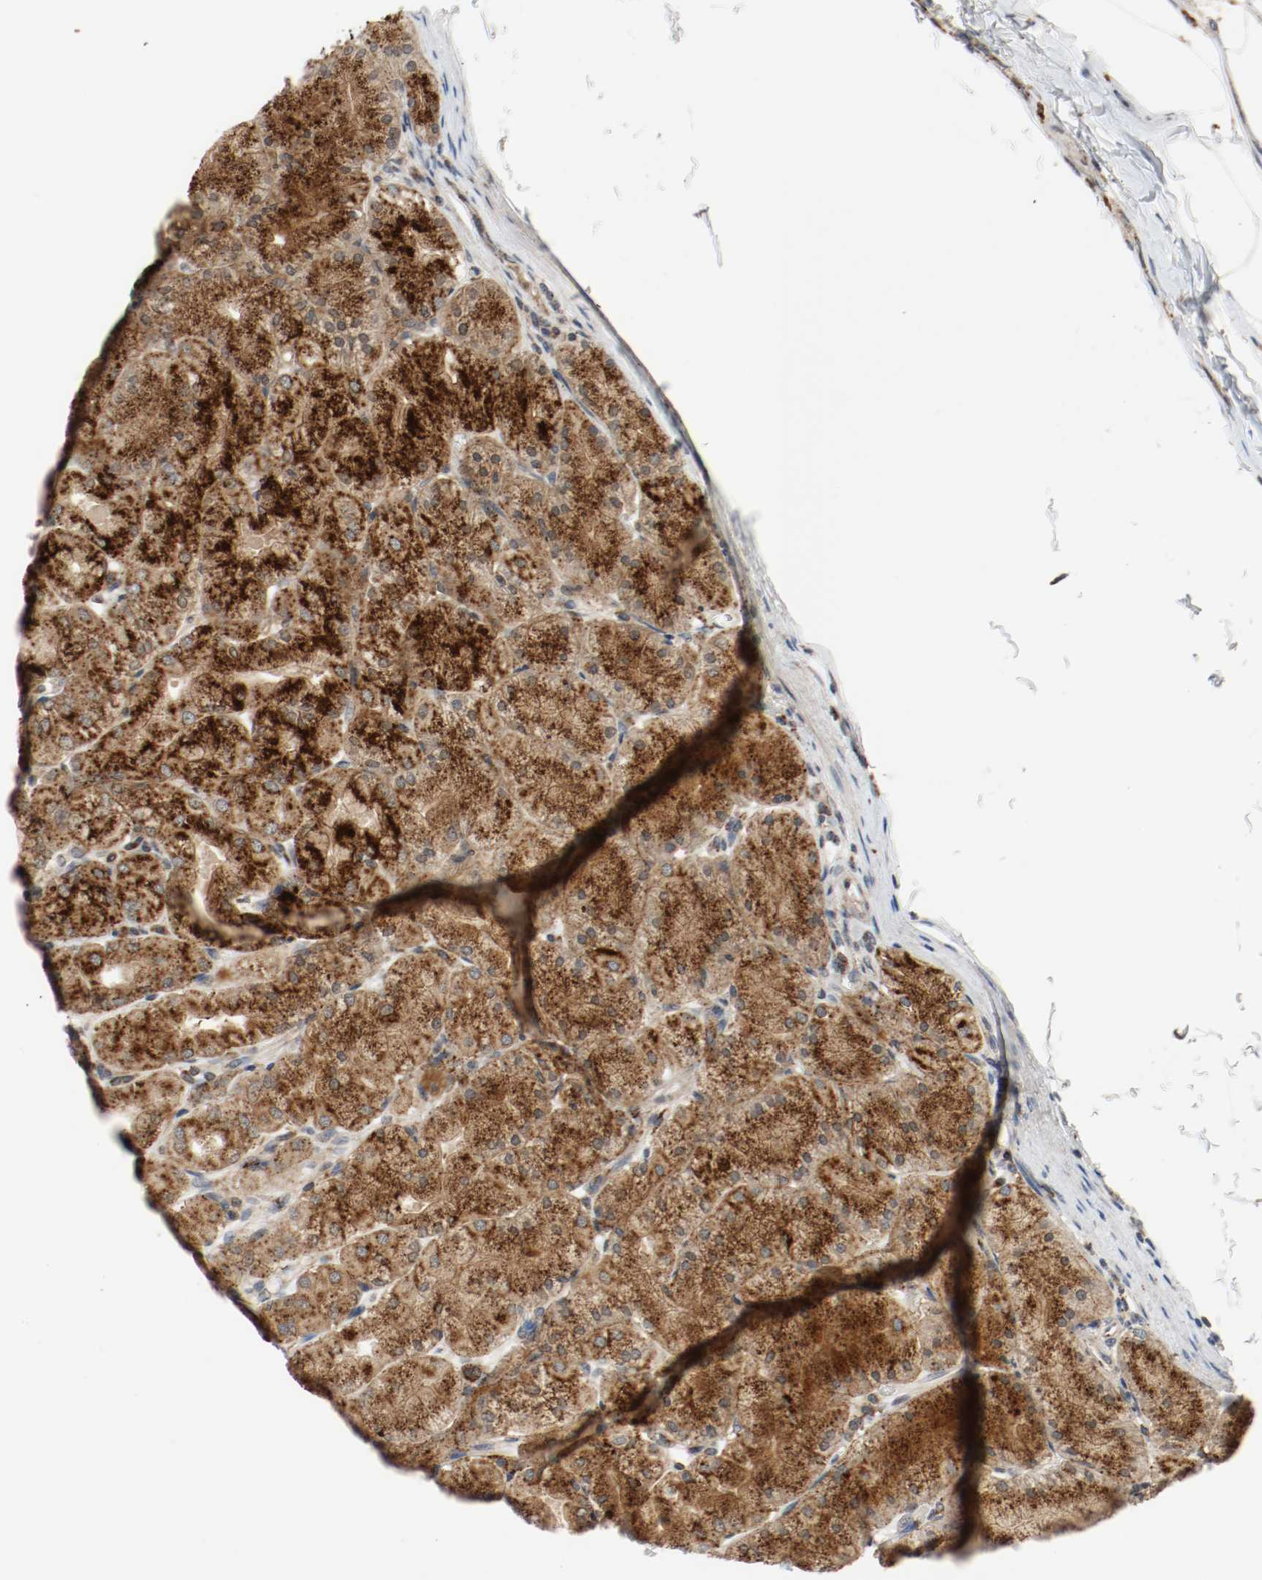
{"staining": {"intensity": "strong", "quantity": ">75%", "location": "cytoplasmic/membranous"}, "tissue": "stomach", "cell_type": "Glandular cells", "image_type": "normal", "snomed": [{"axis": "morphology", "description": "Normal tissue, NOS"}, {"axis": "topography", "description": "Stomach, upper"}], "caption": "Immunohistochemistry (IHC) micrograph of benign human stomach stained for a protein (brown), which exhibits high levels of strong cytoplasmic/membranous expression in approximately >75% of glandular cells.", "gene": "LAMP2", "patient": {"sex": "female", "age": 56}}